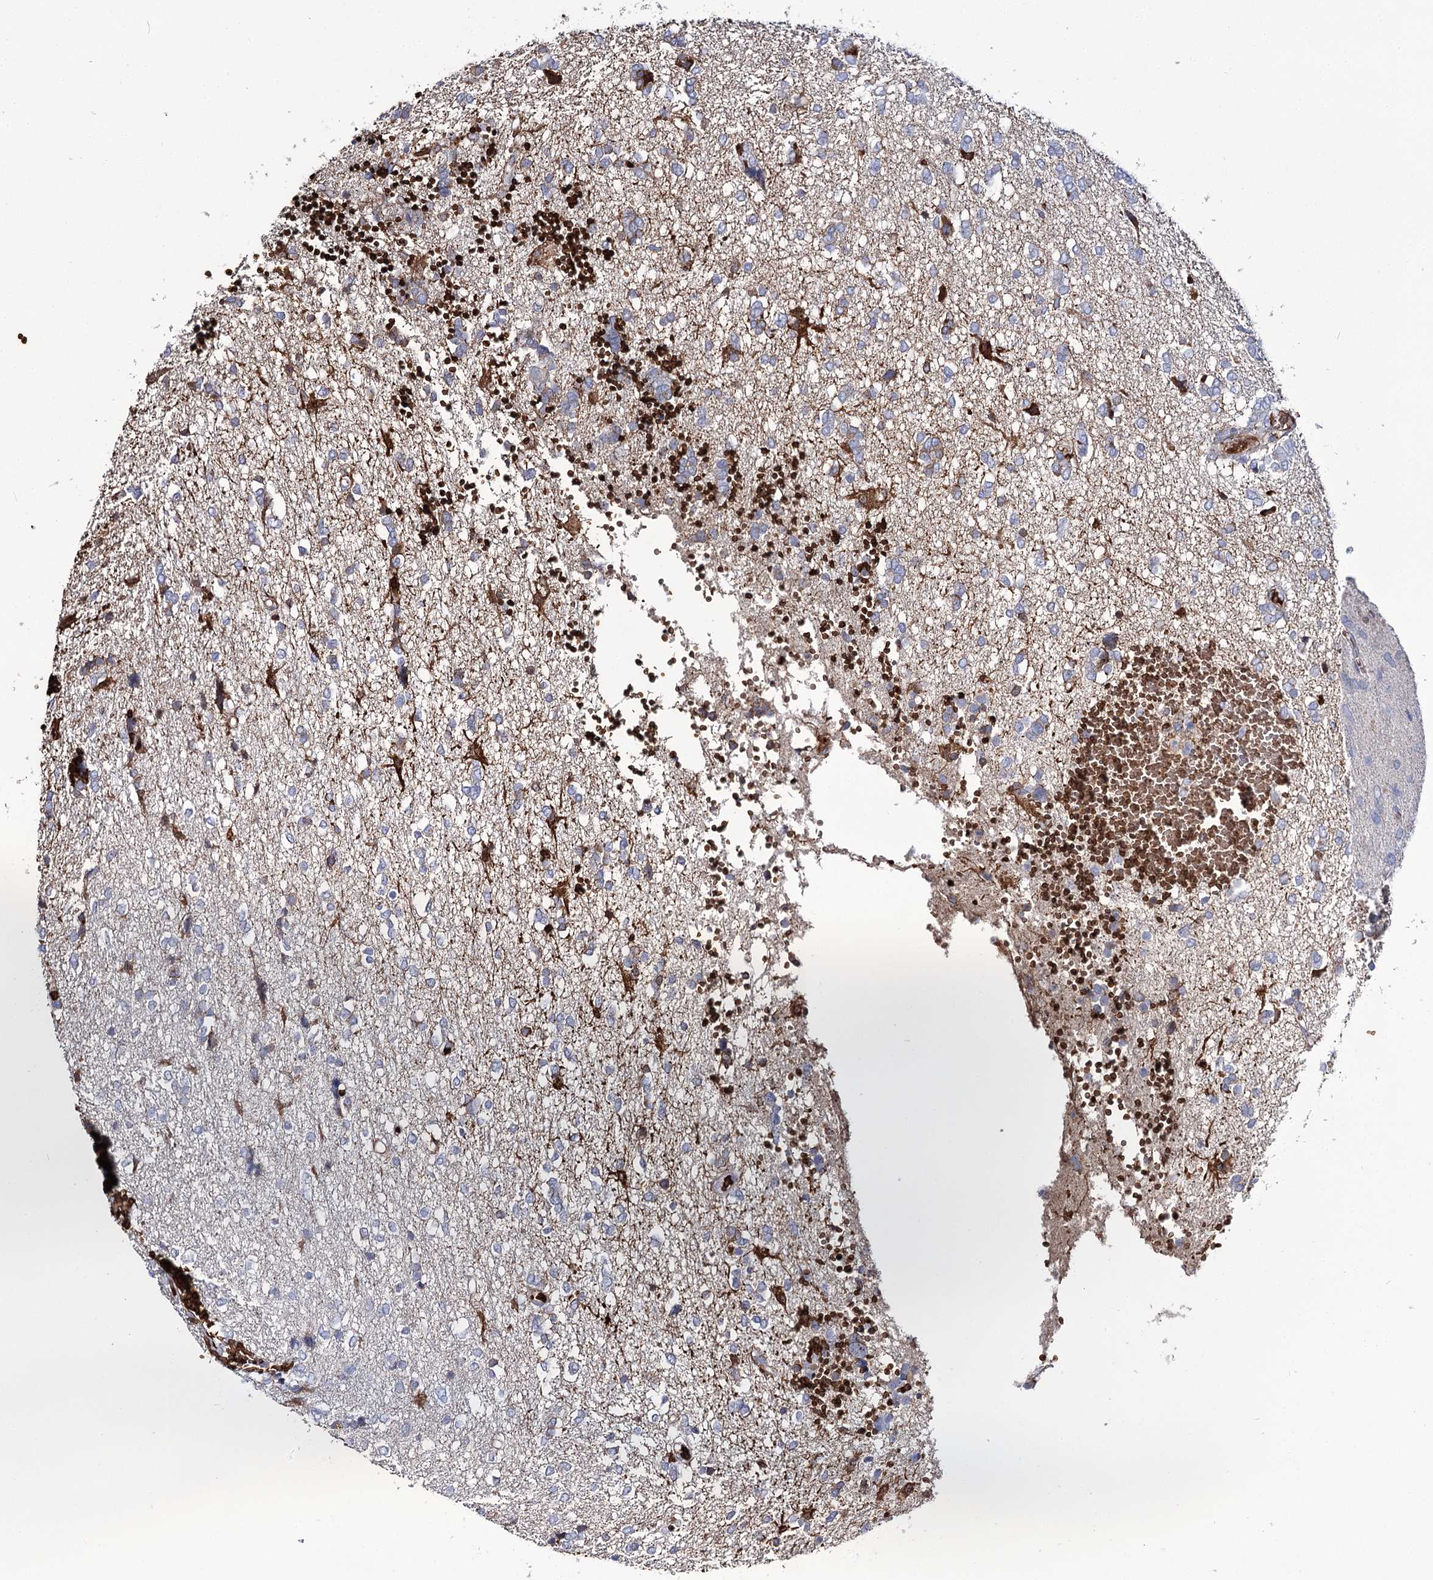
{"staining": {"intensity": "negative", "quantity": "none", "location": "none"}, "tissue": "glioma", "cell_type": "Tumor cells", "image_type": "cancer", "snomed": [{"axis": "morphology", "description": "Glioma, malignant, High grade"}, {"axis": "topography", "description": "Brain"}], "caption": "DAB immunohistochemical staining of glioma exhibits no significant expression in tumor cells. (Immunohistochemistry (ihc), brightfield microscopy, high magnification).", "gene": "GBF1", "patient": {"sex": "female", "age": 59}}